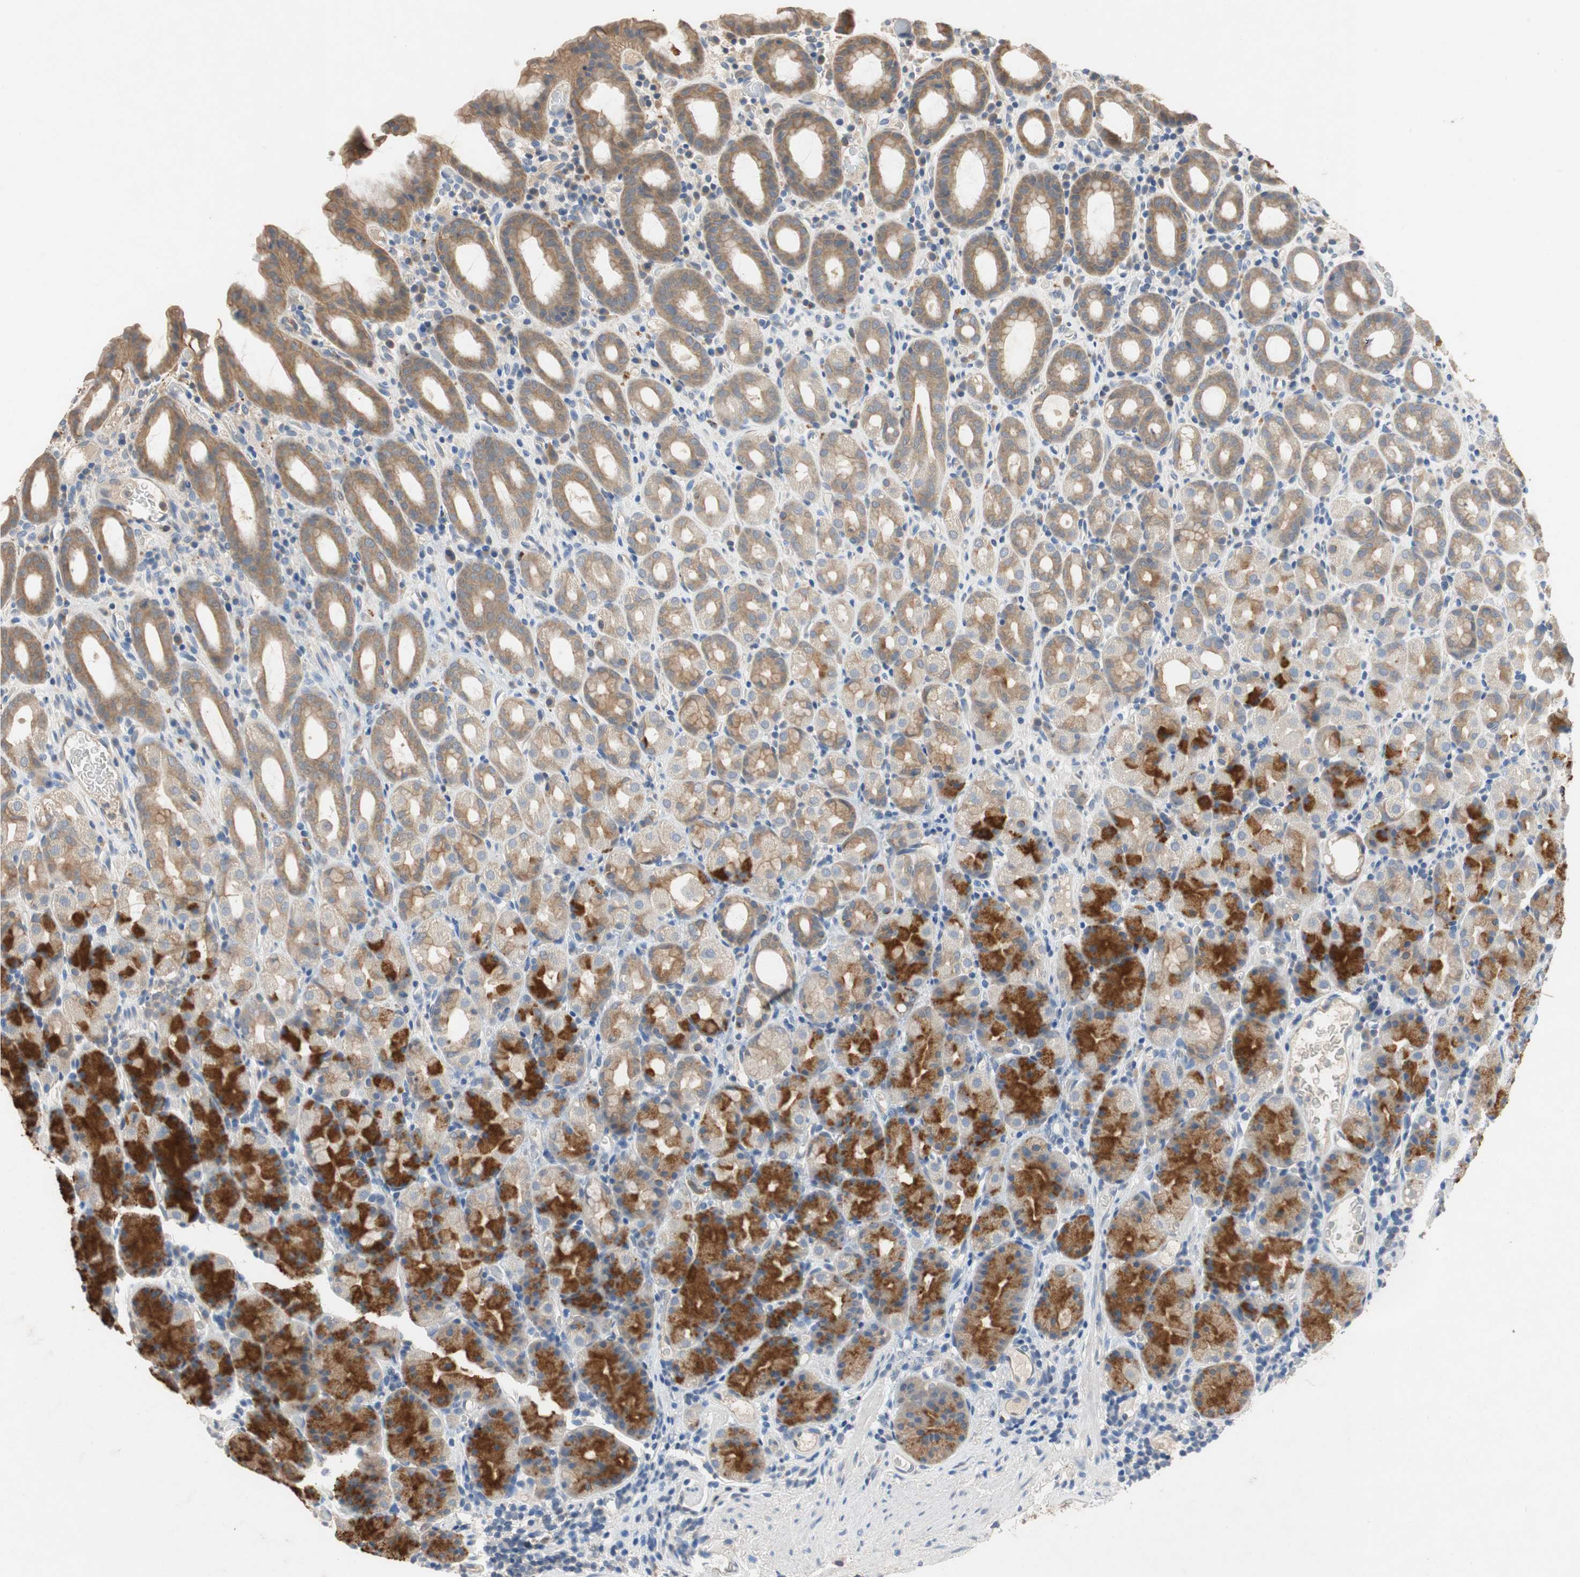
{"staining": {"intensity": "moderate", "quantity": "25%-75%", "location": "cytoplasmic/membranous"}, "tissue": "stomach", "cell_type": "Glandular cells", "image_type": "normal", "snomed": [{"axis": "morphology", "description": "Normal tissue, NOS"}, {"axis": "topography", "description": "Stomach, upper"}], "caption": "This is an image of IHC staining of normal stomach, which shows moderate staining in the cytoplasmic/membranous of glandular cells.", "gene": "ADAP1", "patient": {"sex": "male", "age": 68}}